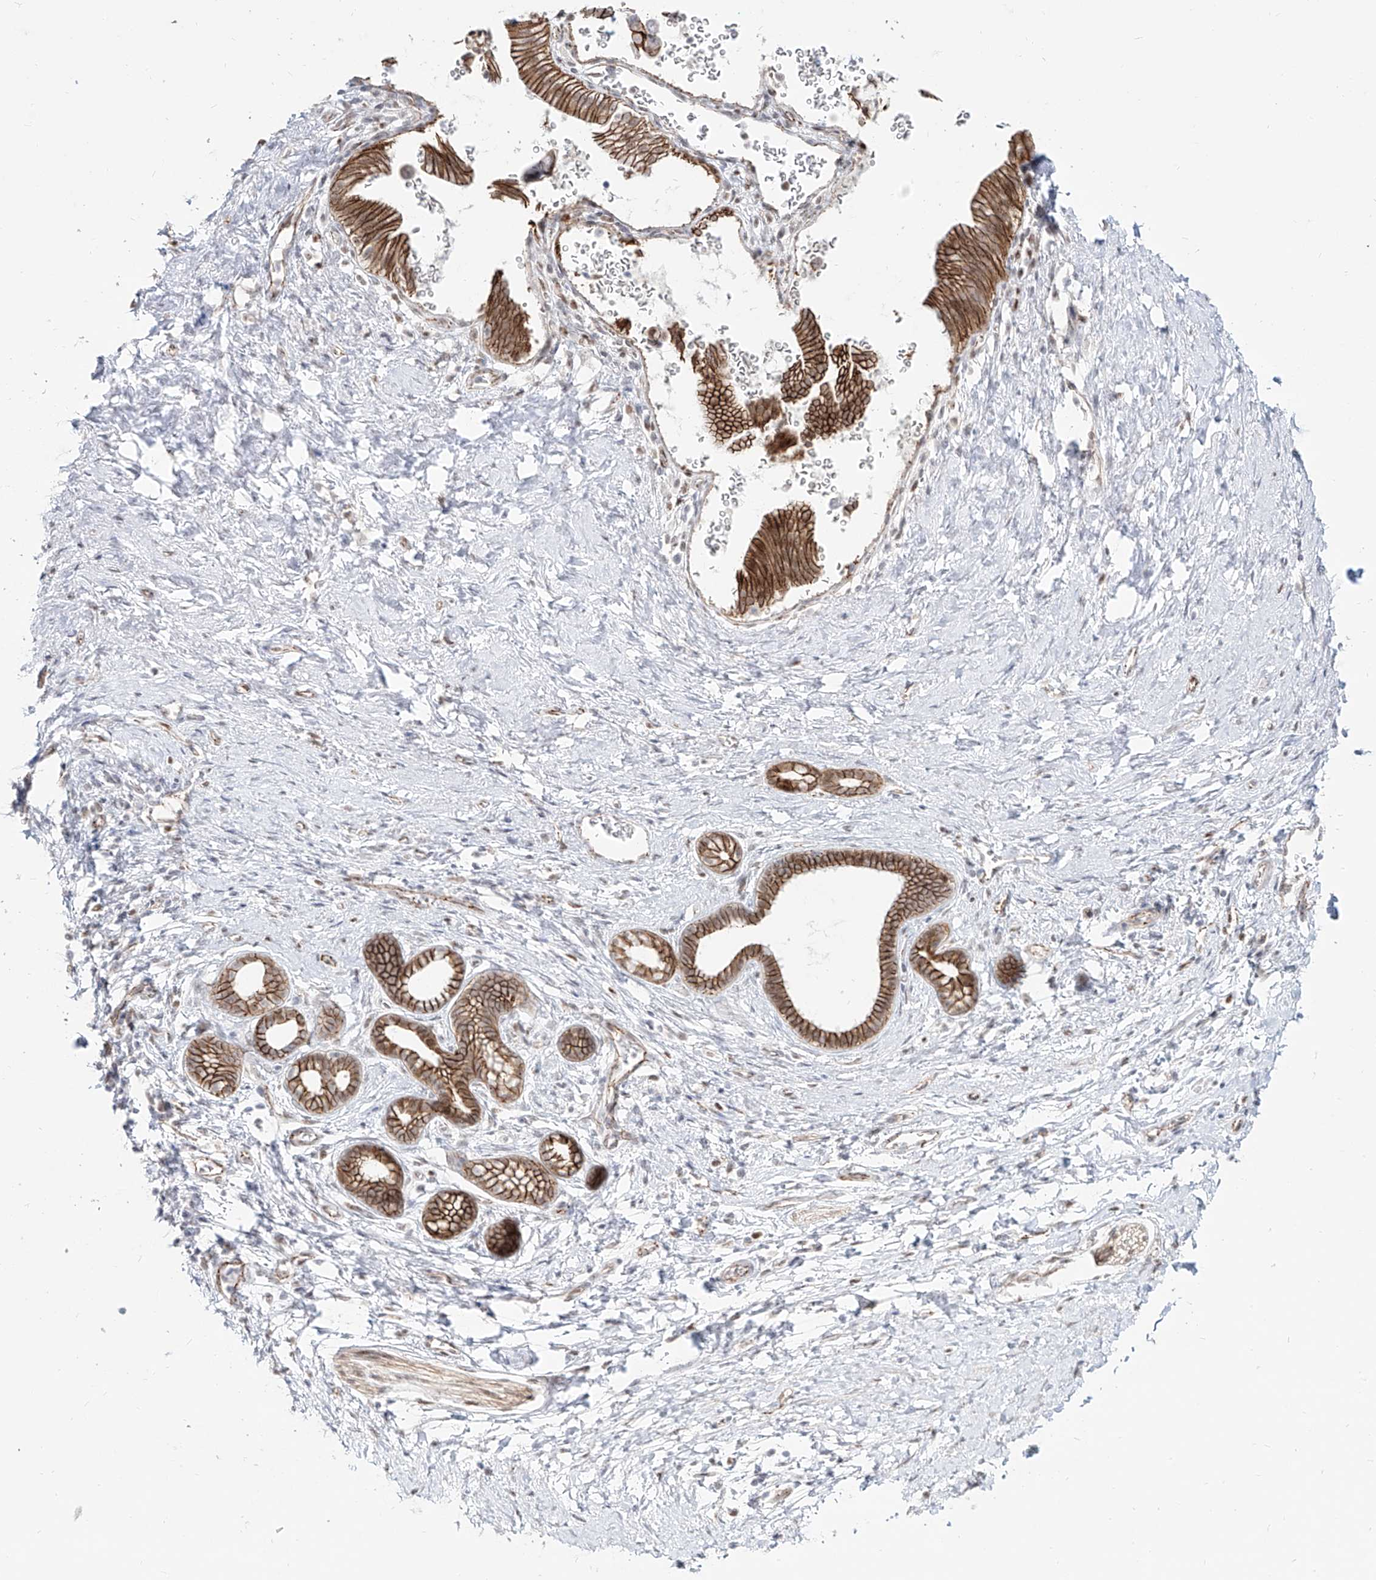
{"staining": {"intensity": "strong", "quantity": ">75%", "location": "cytoplasmic/membranous"}, "tissue": "pancreatic cancer", "cell_type": "Tumor cells", "image_type": "cancer", "snomed": [{"axis": "morphology", "description": "Adenocarcinoma, NOS"}, {"axis": "topography", "description": "Pancreas"}], "caption": "The micrograph displays immunohistochemical staining of pancreatic cancer (adenocarcinoma). There is strong cytoplasmic/membranous positivity is seen in approximately >75% of tumor cells. The protein is shown in brown color, while the nuclei are stained blue.", "gene": "ZNF710", "patient": {"sex": "female", "age": 72}}